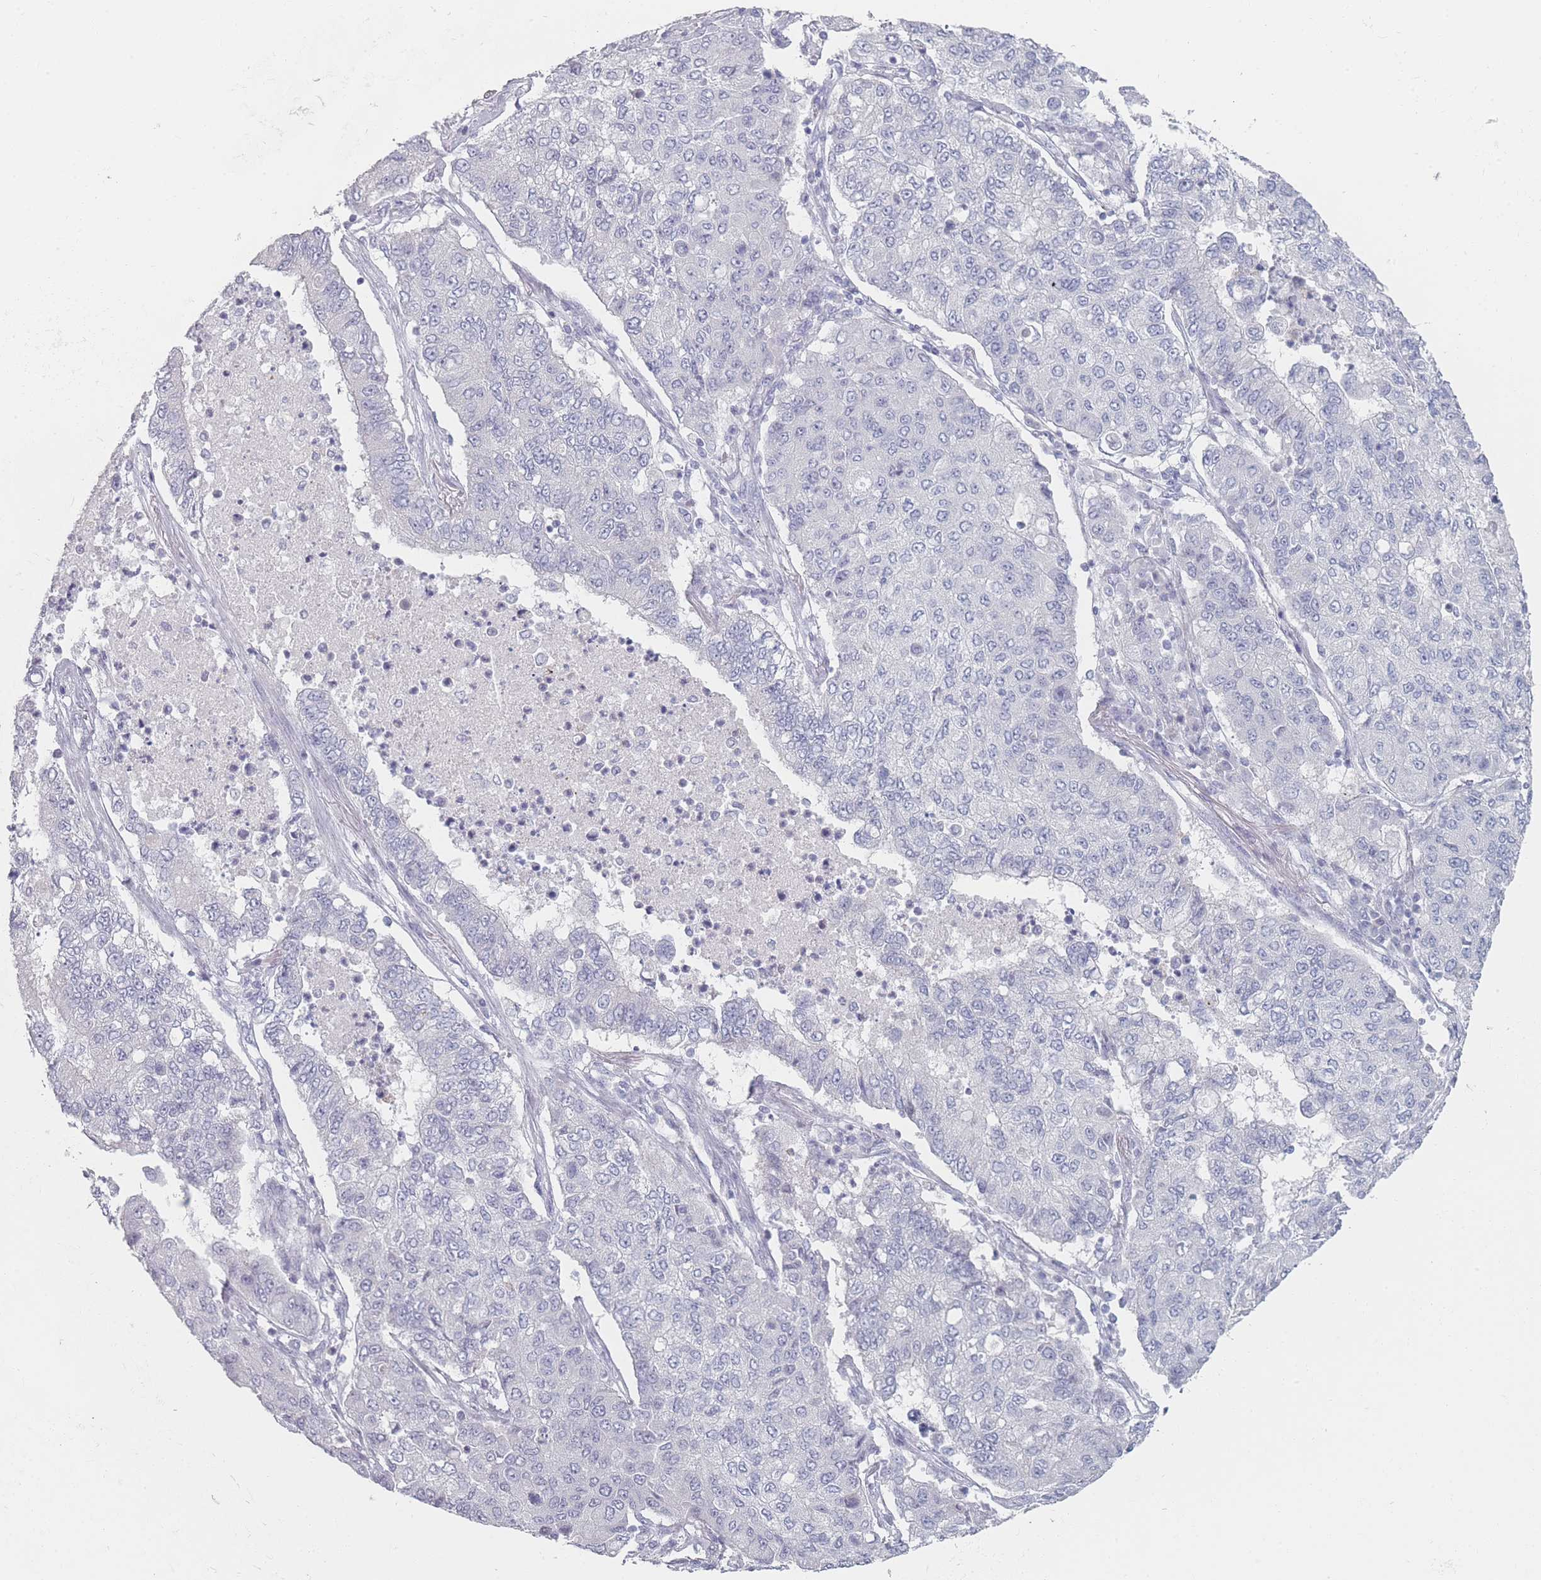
{"staining": {"intensity": "negative", "quantity": "none", "location": "none"}, "tissue": "lung cancer", "cell_type": "Tumor cells", "image_type": "cancer", "snomed": [{"axis": "morphology", "description": "Squamous cell carcinoma, NOS"}, {"axis": "topography", "description": "Lung"}], "caption": "Squamous cell carcinoma (lung) was stained to show a protein in brown. There is no significant positivity in tumor cells.", "gene": "RNF4", "patient": {"sex": "male", "age": 74}}